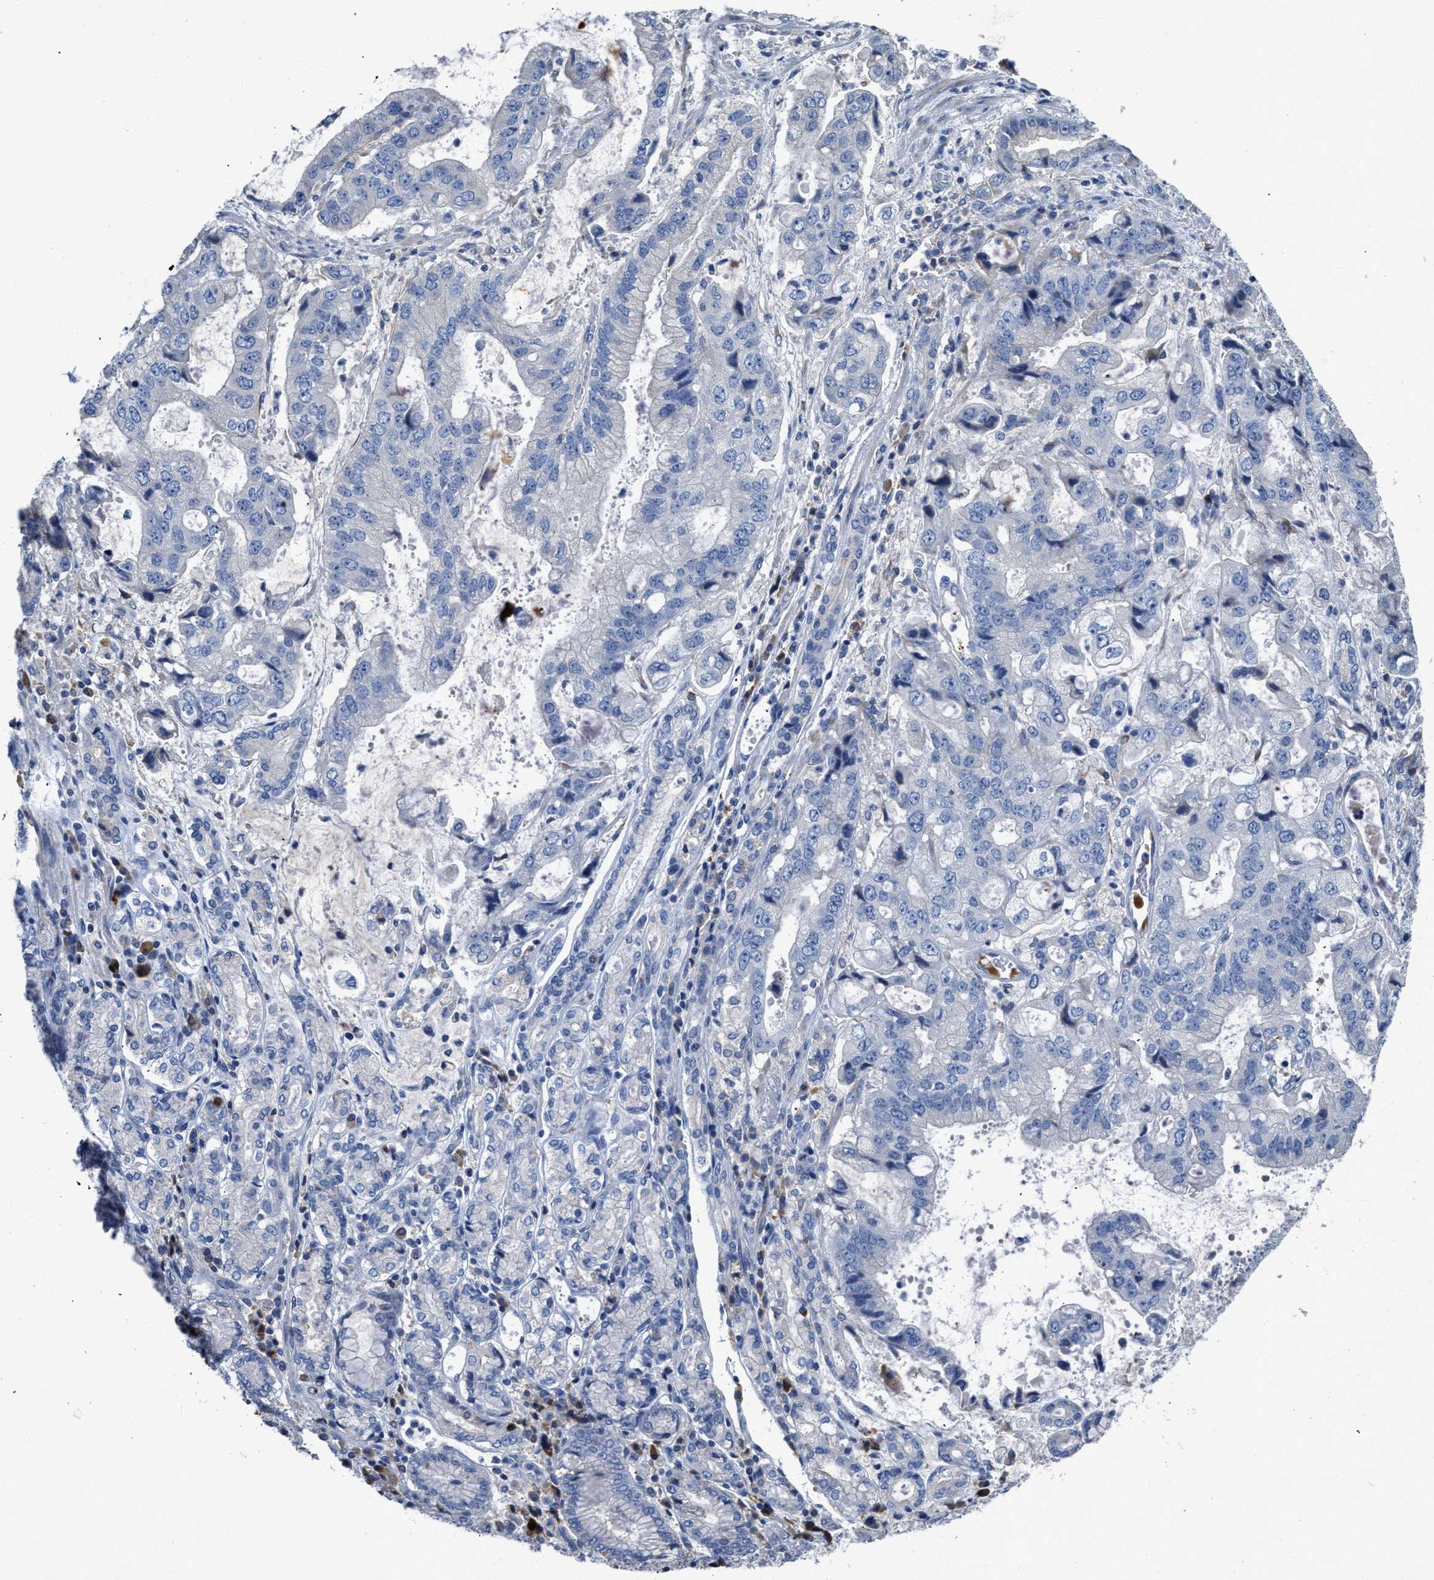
{"staining": {"intensity": "negative", "quantity": "none", "location": "none"}, "tissue": "stomach cancer", "cell_type": "Tumor cells", "image_type": "cancer", "snomed": [{"axis": "morphology", "description": "Normal tissue, NOS"}, {"axis": "morphology", "description": "Adenocarcinoma, NOS"}, {"axis": "topography", "description": "Stomach"}], "caption": "Stomach cancer (adenocarcinoma) was stained to show a protein in brown. There is no significant staining in tumor cells.", "gene": "C1S", "patient": {"sex": "male", "age": 62}}